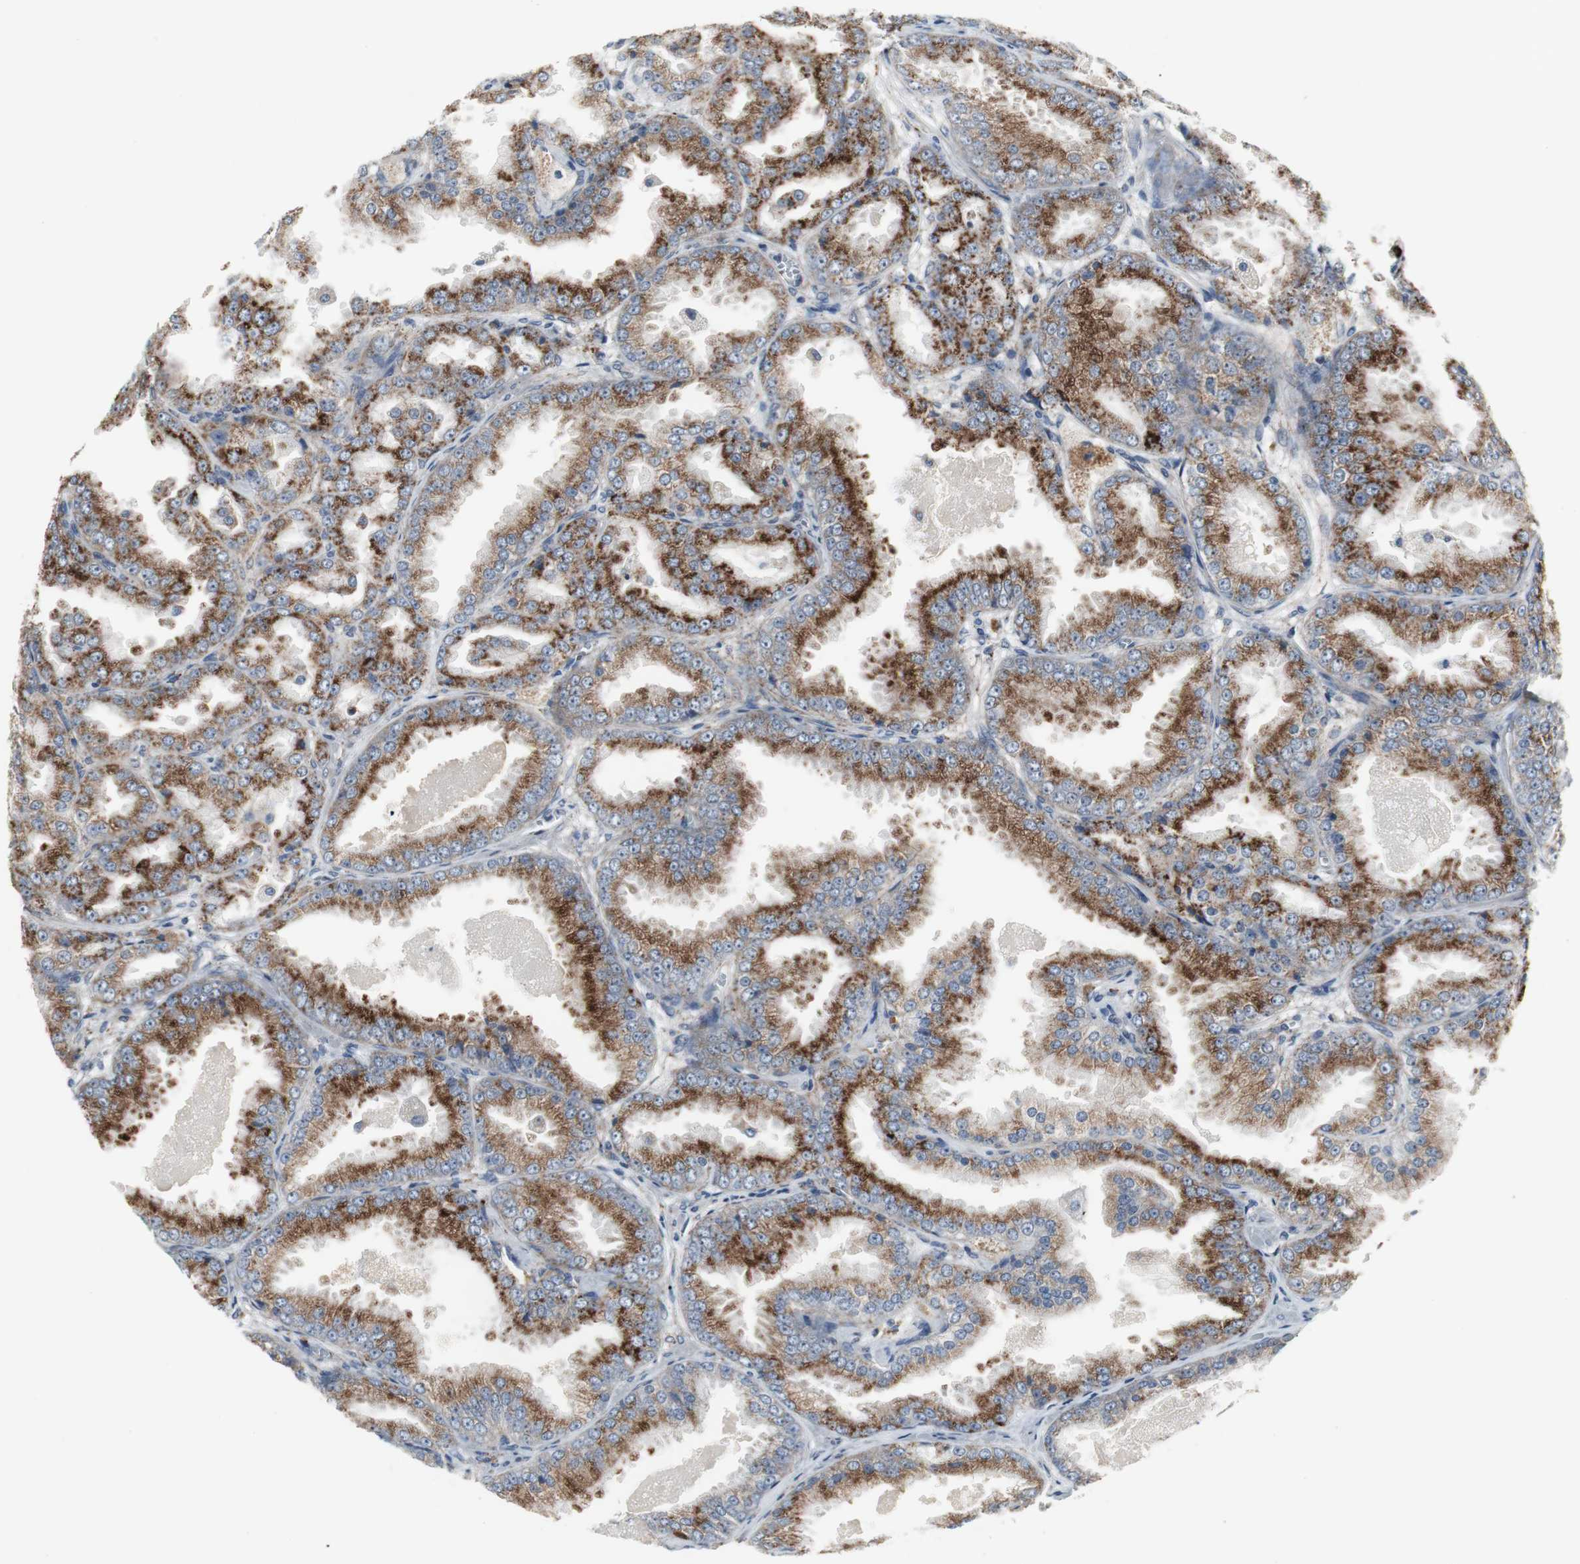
{"staining": {"intensity": "strong", "quantity": ">75%", "location": "cytoplasmic/membranous"}, "tissue": "prostate cancer", "cell_type": "Tumor cells", "image_type": "cancer", "snomed": [{"axis": "morphology", "description": "Adenocarcinoma, High grade"}, {"axis": "topography", "description": "Prostate"}], "caption": "Human prostate cancer stained for a protein (brown) reveals strong cytoplasmic/membranous positive positivity in approximately >75% of tumor cells.", "gene": "GBA1", "patient": {"sex": "male", "age": 61}}